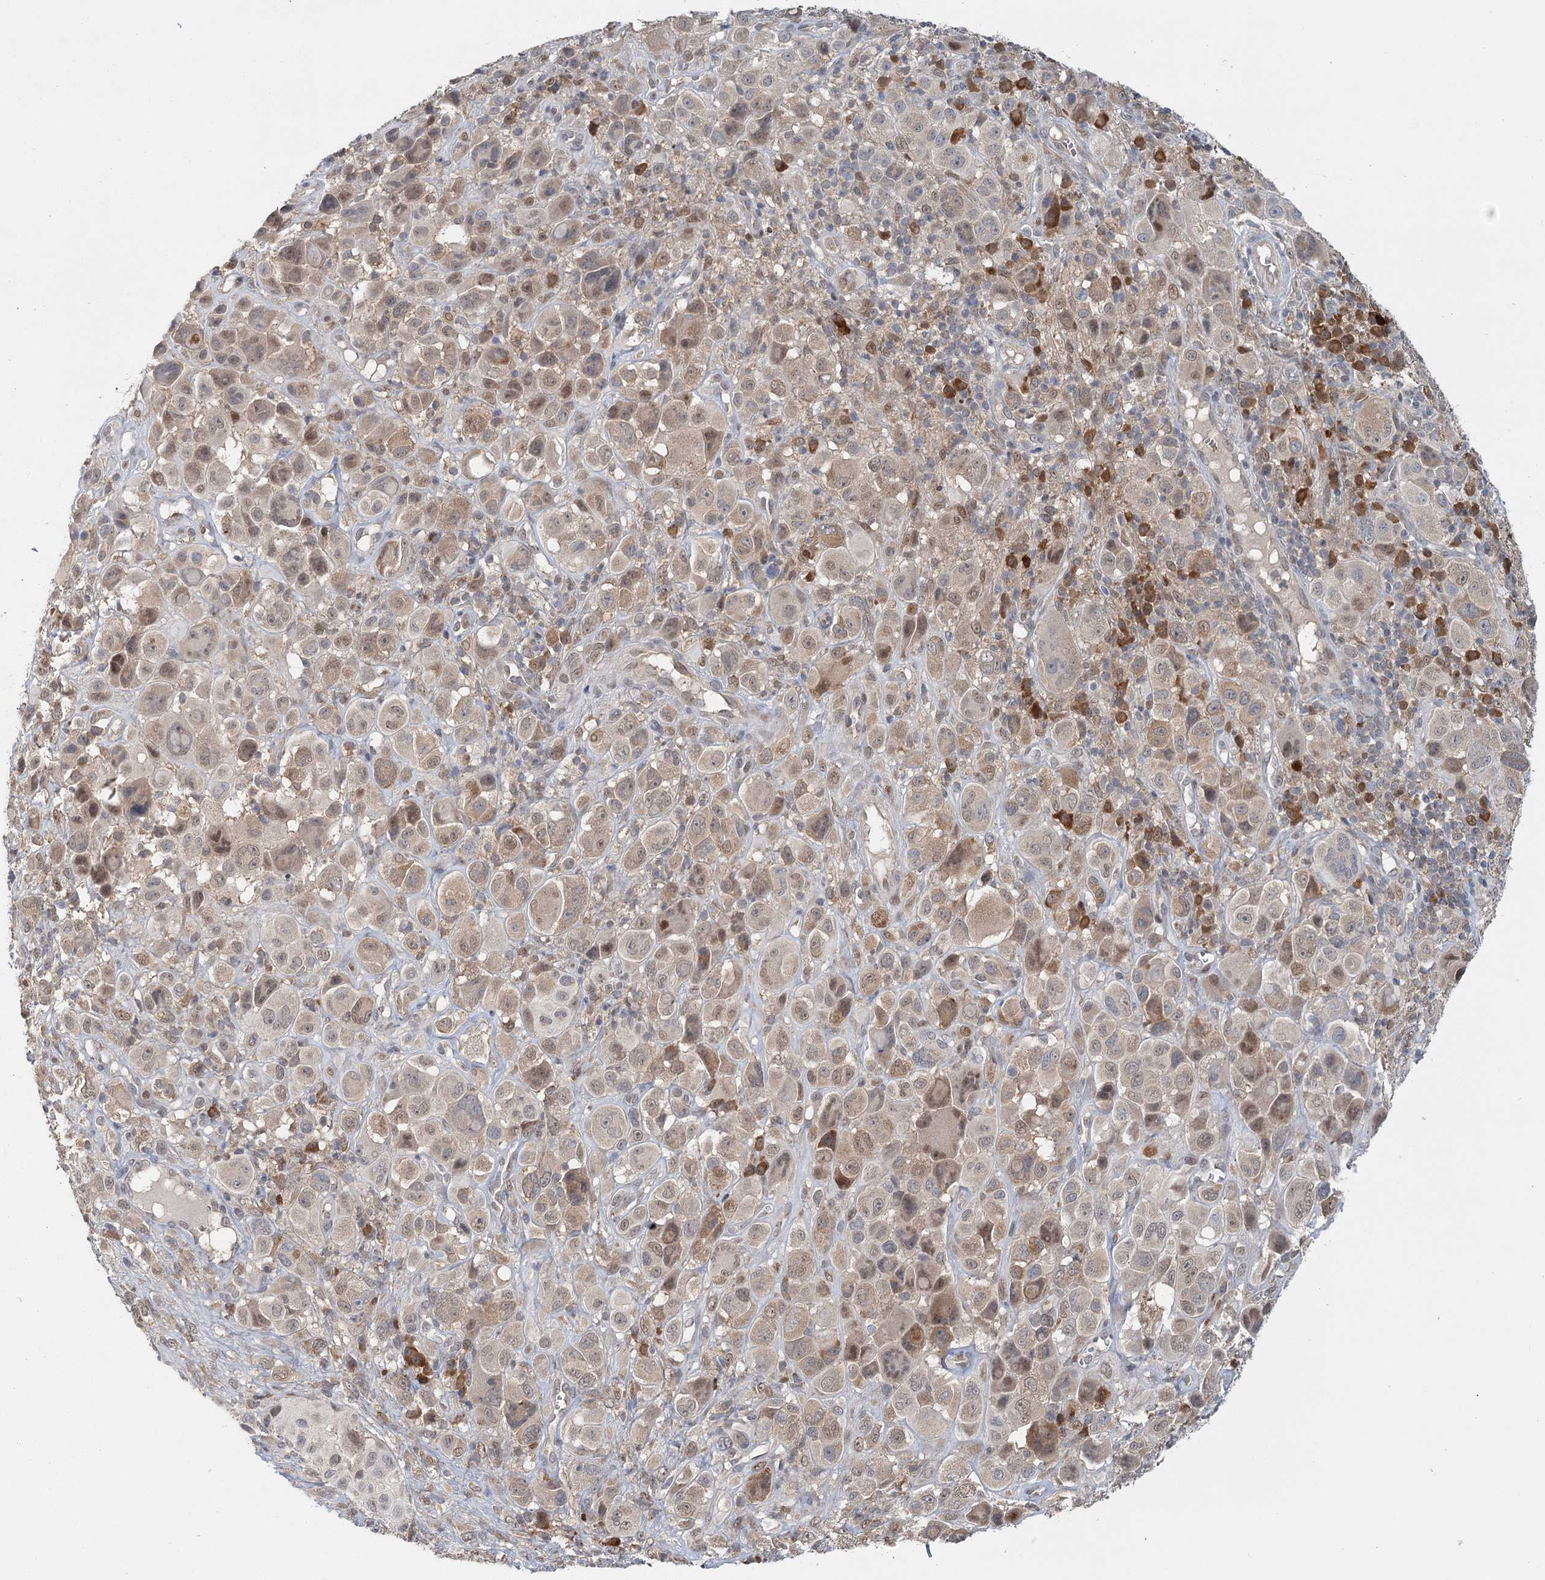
{"staining": {"intensity": "weak", "quantity": "25%-75%", "location": "cytoplasmic/membranous,nuclear"}, "tissue": "melanoma", "cell_type": "Tumor cells", "image_type": "cancer", "snomed": [{"axis": "morphology", "description": "Malignant melanoma, NOS"}, {"axis": "topography", "description": "Skin of trunk"}], "caption": "Protein expression analysis of human malignant melanoma reveals weak cytoplasmic/membranous and nuclear staining in approximately 25%-75% of tumor cells. The protein of interest is stained brown, and the nuclei are stained in blue (DAB (3,3'-diaminobenzidine) IHC with brightfield microscopy, high magnification).", "gene": "ADK", "patient": {"sex": "male", "age": 71}}